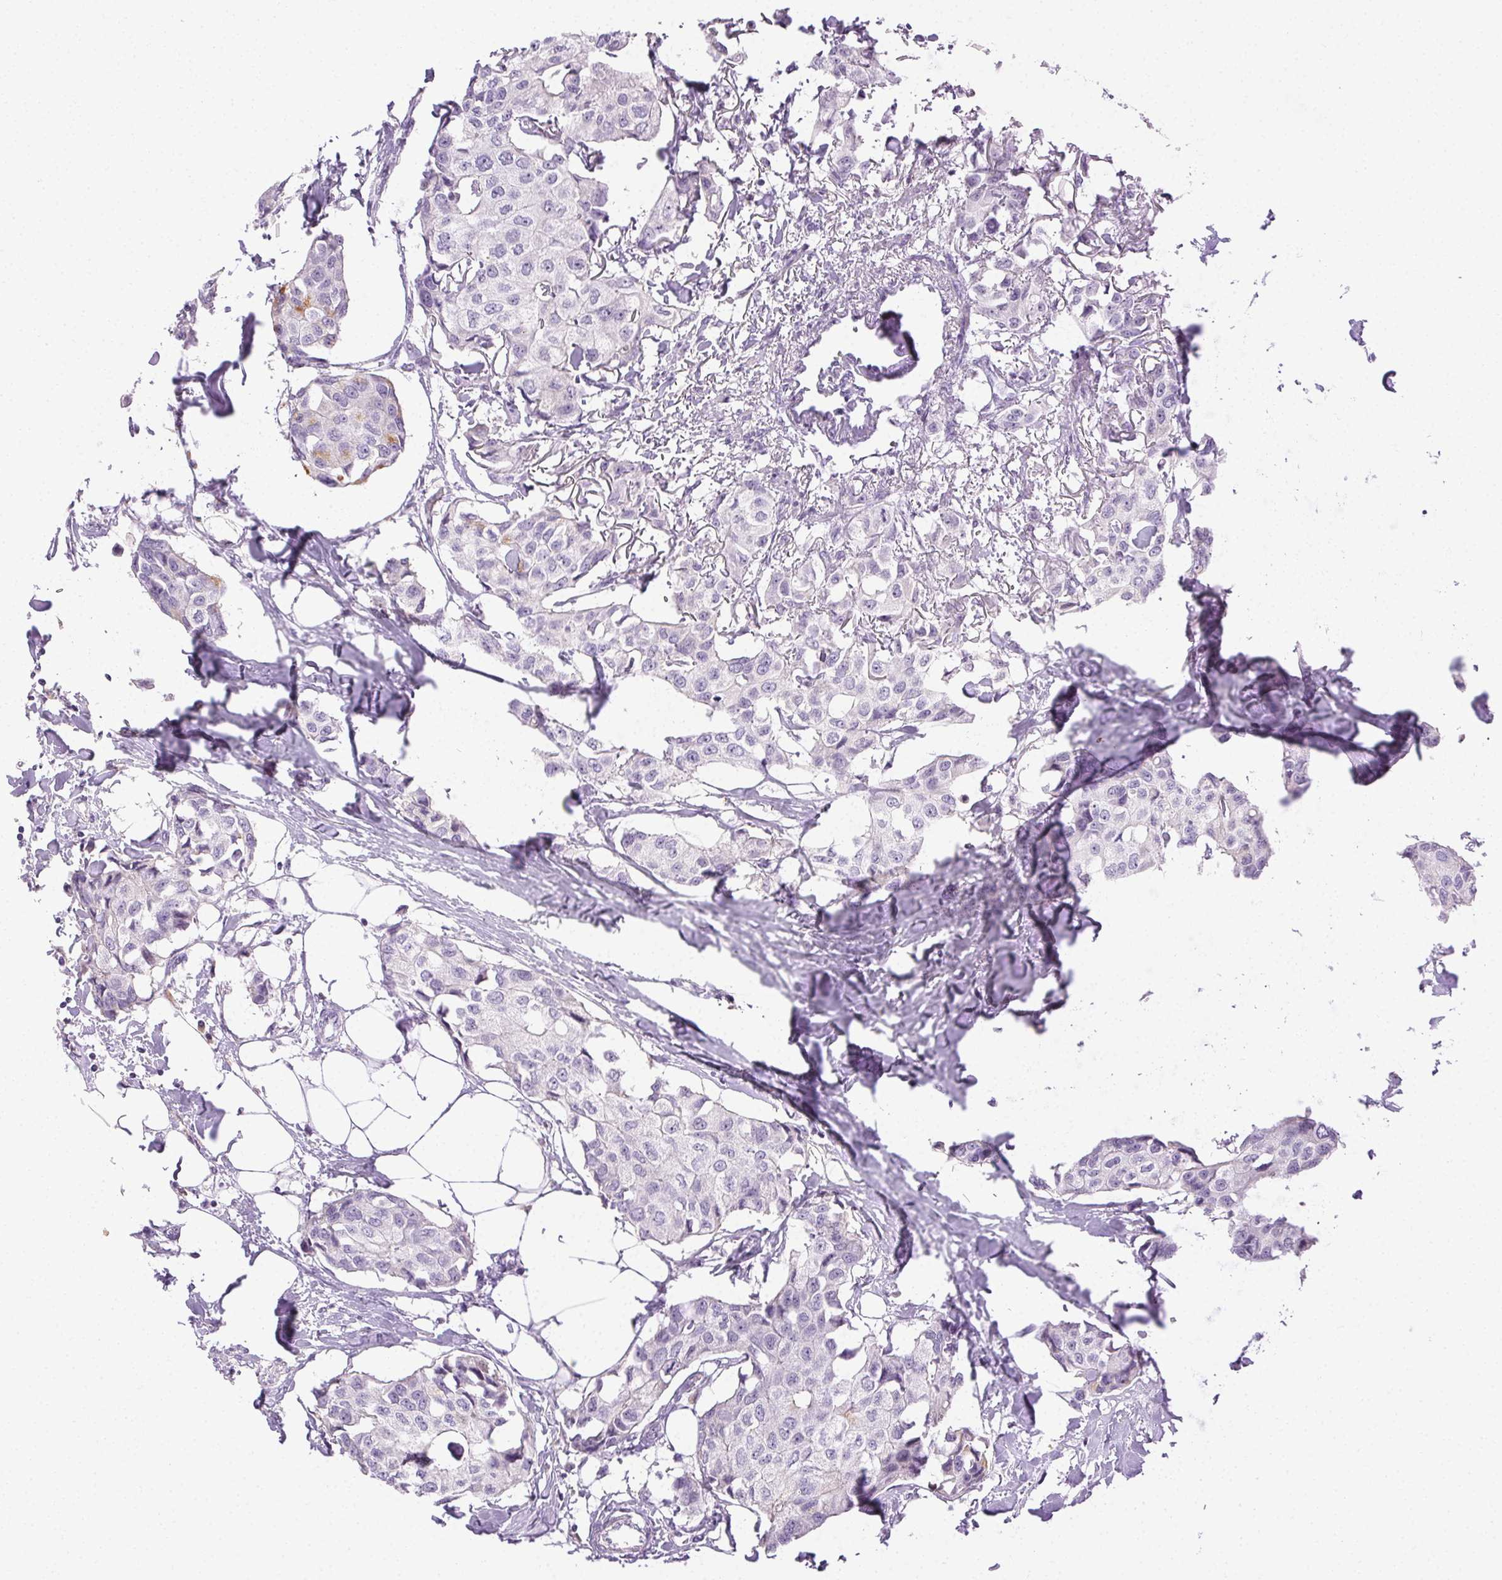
{"staining": {"intensity": "negative", "quantity": "none", "location": "none"}, "tissue": "breast cancer", "cell_type": "Tumor cells", "image_type": "cancer", "snomed": [{"axis": "morphology", "description": "Duct carcinoma"}, {"axis": "topography", "description": "Breast"}], "caption": "This image is of breast cancer (invasive ductal carcinoma) stained with immunohistochemistry (IHC) to label a protein in brown with the nuclei are counter-stained blue. There is no expression in tumor cells.", "gene": "BPIFB2", "patient": {"sex": "female", "age": 80}}